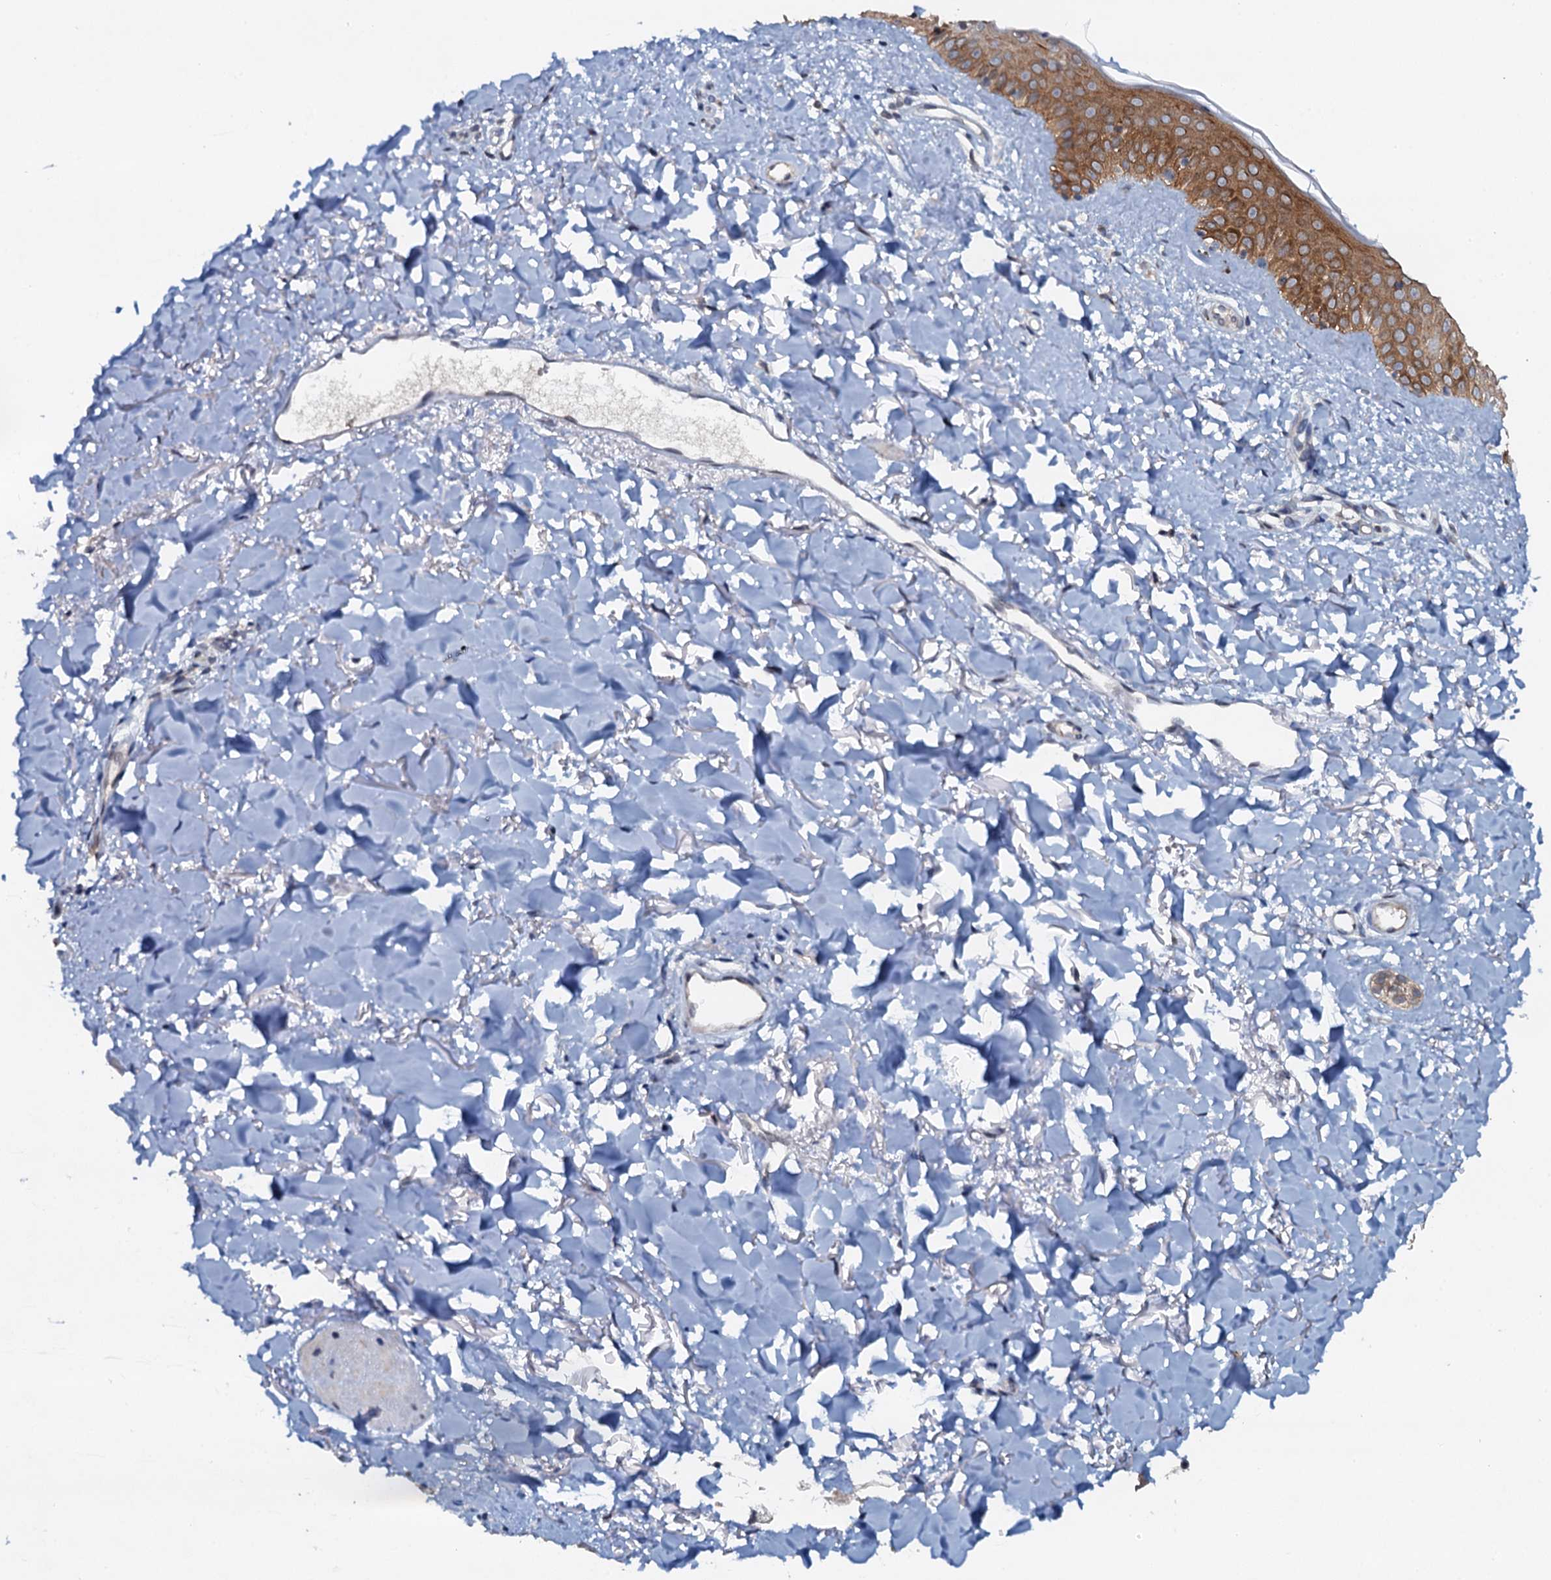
{"staining": {"intensity": "negative", "quantity": "none", "location": "none"}, "tissue": "skin", "cell_type": "Fibroblasts", "image_type": "normal", "snomed": [{"axis": "morphology", "description": "Normal tissue, NOS"}, {"axis": "topography", "description": "Skin"}], "caption": "This is an immunohistochemistry (IHC) histopathology image of normal human skin. There is no staining in fibroblasts.", "gene": "SNTA1", "patient": {"sex": "female", "age": 58}}